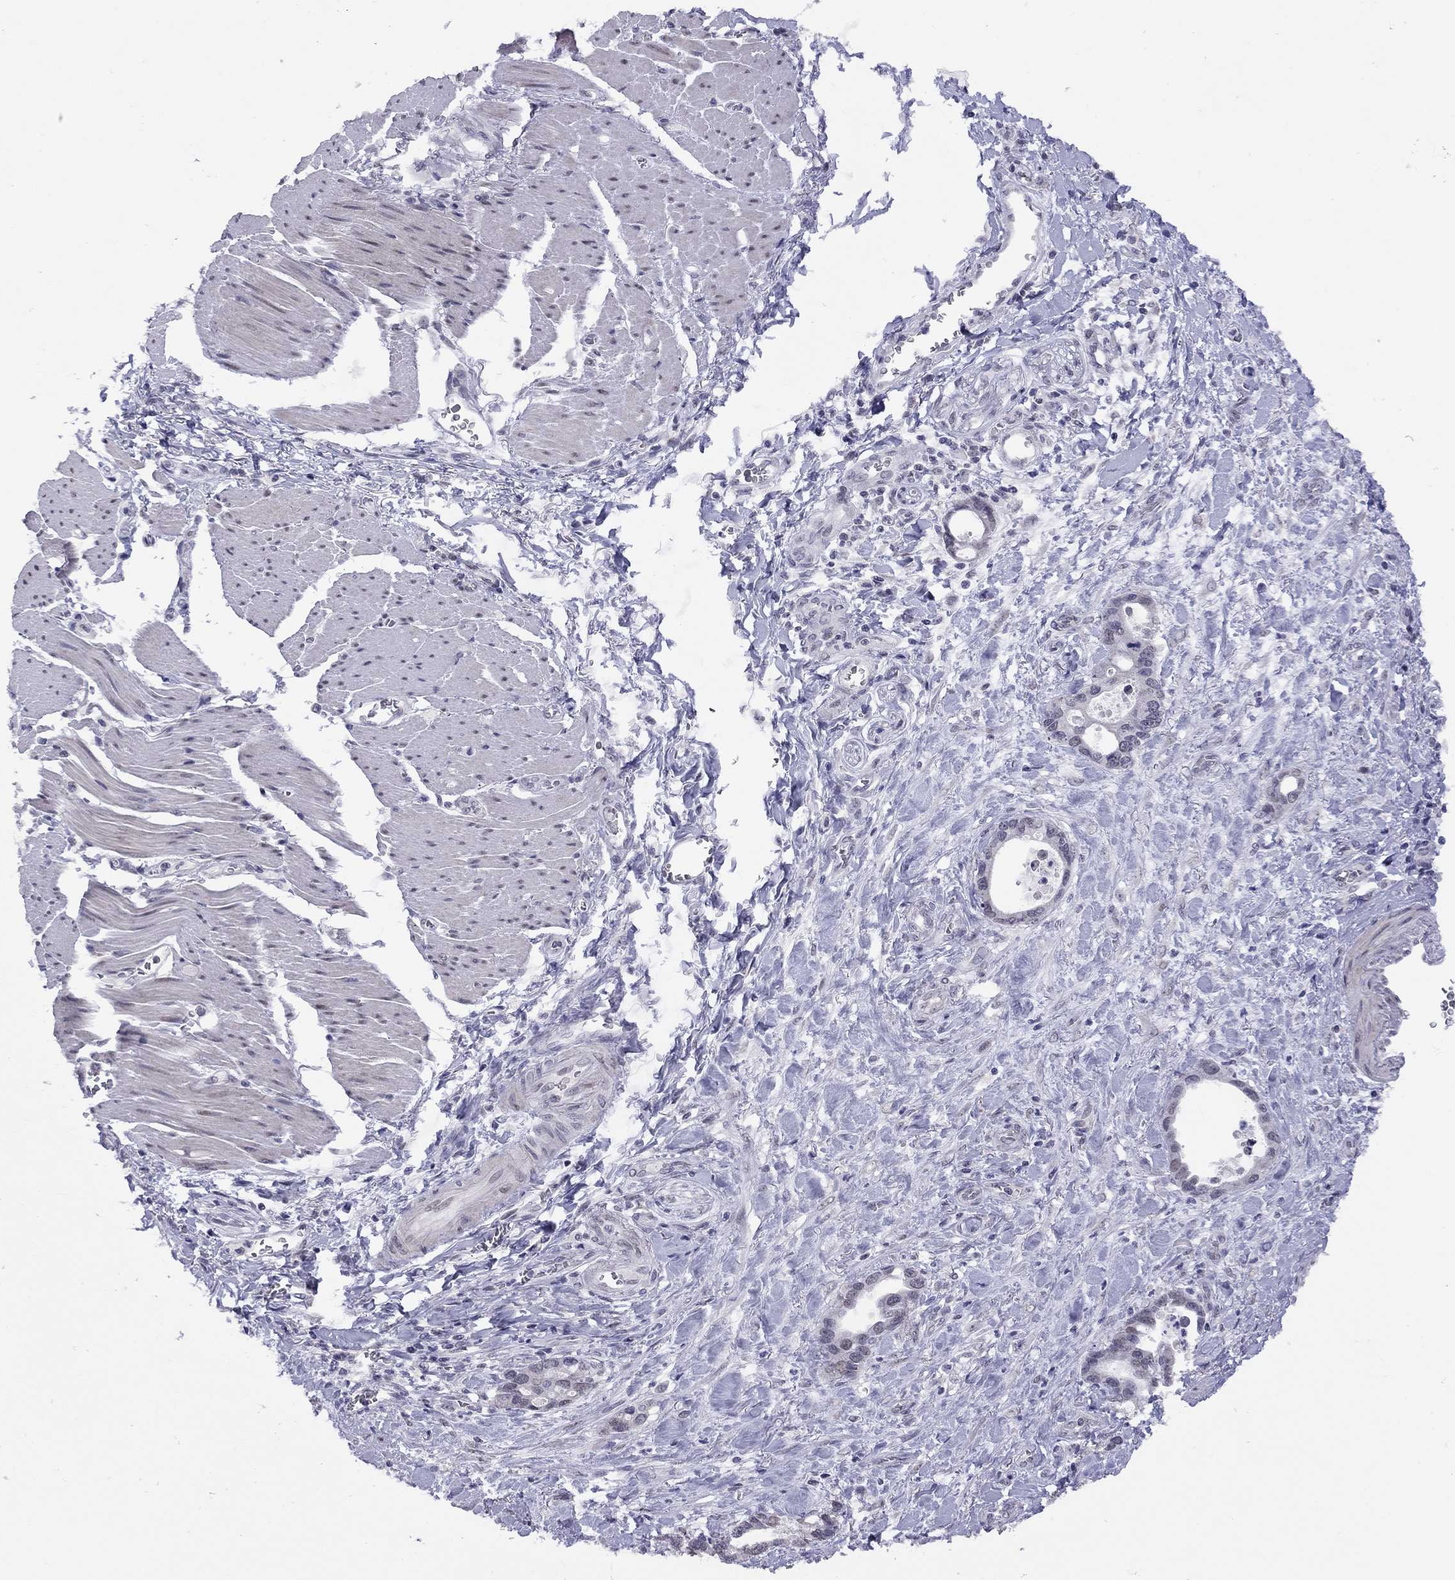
{"staining": {"intensity": "negative", "quantity": "none", "location": "none"}, "tissue": "stomach cancer", "cell_type": "Tumor cells", "image_type": "cancer", "snomed": [{"axis": "morphology", "description": "Normal tissue, NOS"}, {"axis": "morphology", "description": "Adenocarcinoma, NOS"}, {"axis": "topography", "description": "Esophagus"}, {"axis": "topography", "description": "Stomach, upper"}], "caption": "Tumor cells show no significant protein expression in stomach adenocarcinoma.", "gene": "HES5", "patient": {"sex": "male", "age": 74}}